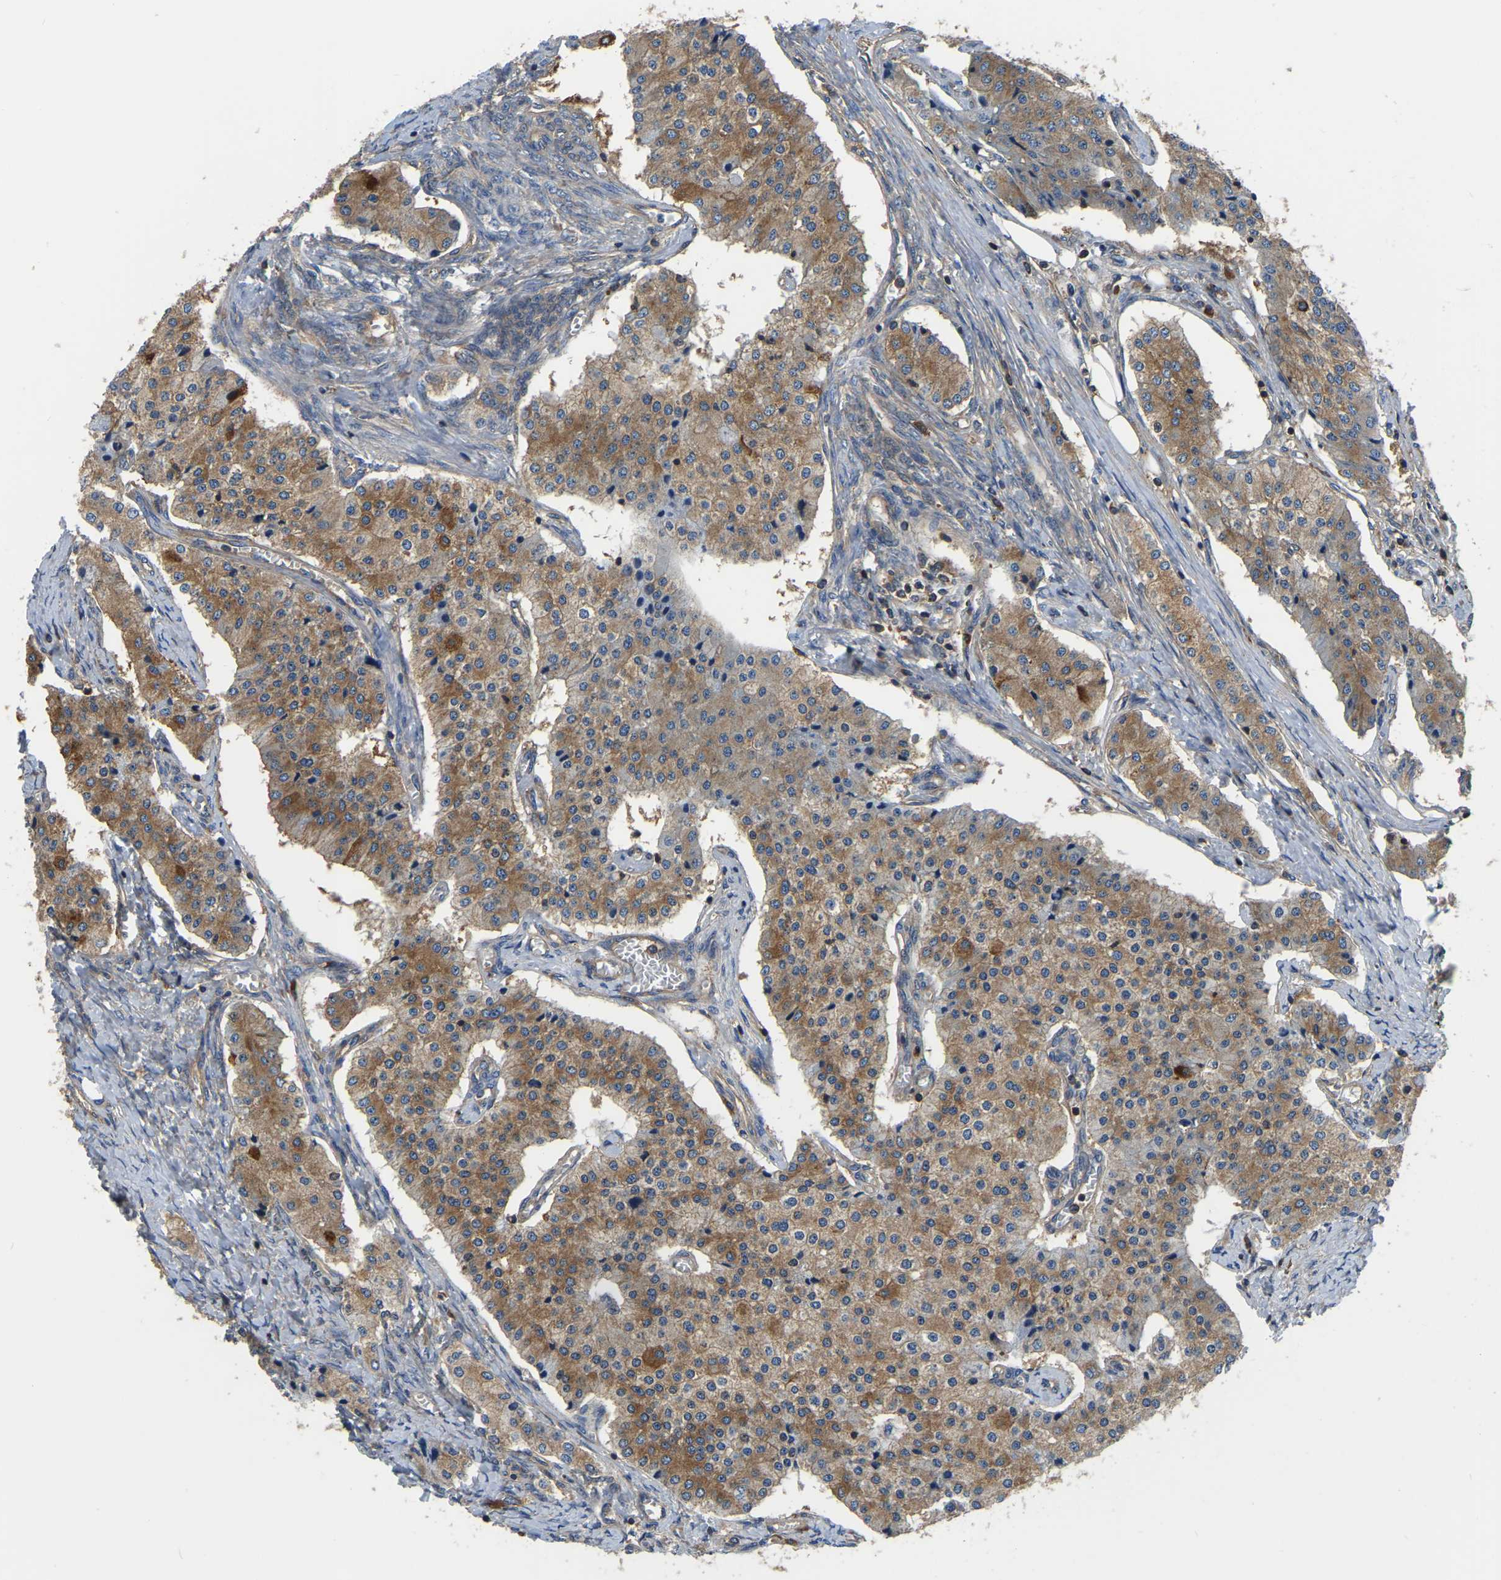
{"staining": {"intensity": "moderate", "quantity": ">75%", "location": "cytoplasmic/membranous"}, "tissue": "carcinoid", "cell_type": "Tumor cells", "image_type": "cancer", "snomed": [{"axis": "morphology", "description": "Carcinoid, malignant, NOS"}, {"axis": "topography", "description": "Colon"}], "caption": "Immunohistochemical staining of human malignant carcinoid reveals medium levels of moderate cytoplasmic/membranous protein staining in approximately >75% of tumor cells. (DAB (3,3'-diaminobenzidine) = brown stain, brightfield microscopy at high magnification).", "gene": "GARS1", "patient": {"sex": "female", "age": 52}}